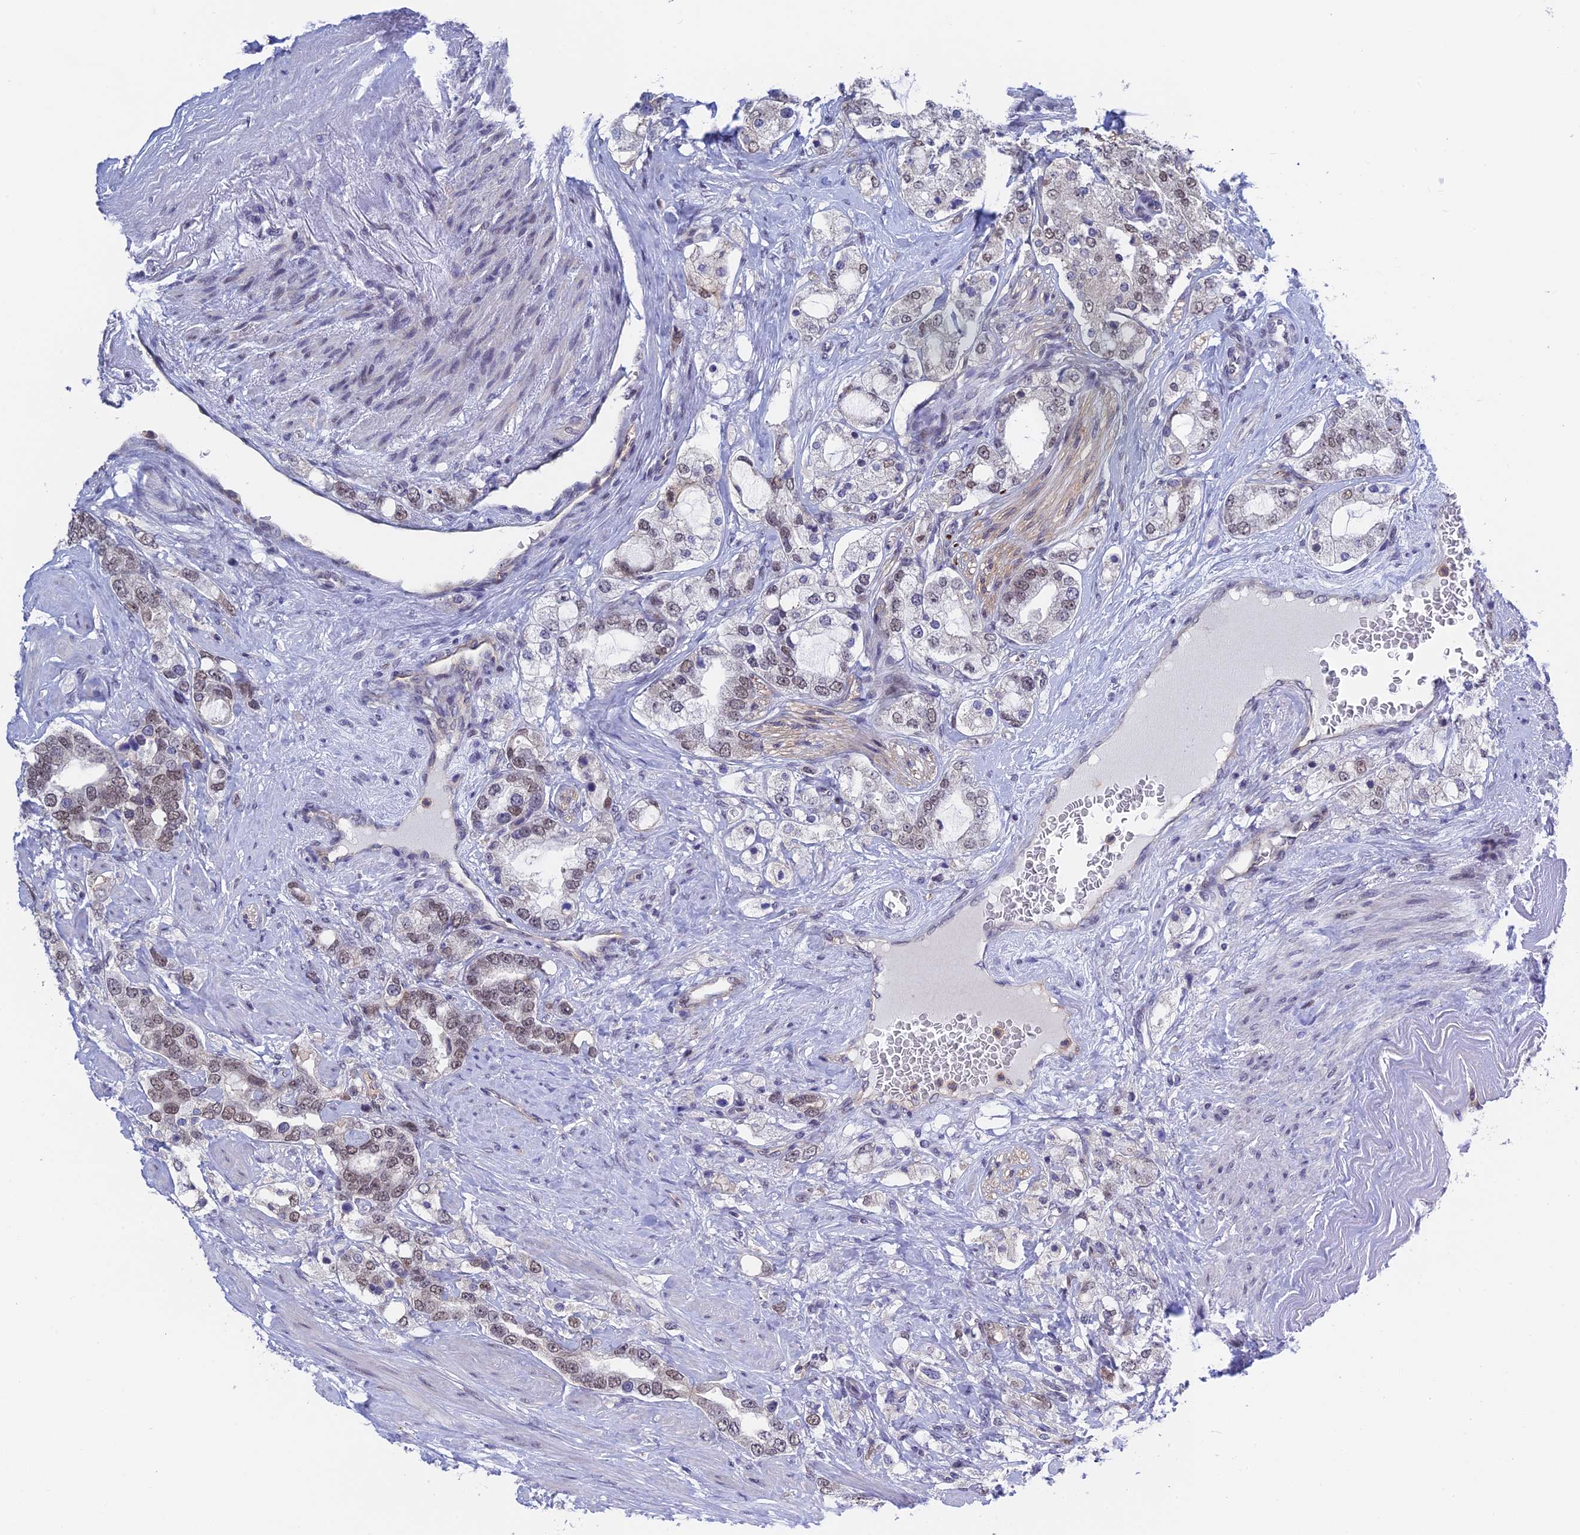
{"staining": {"intensity": "weak", "quantity": "25%-75%", "location": "nuclear"}, "tissue": "prostate cancer", "cell_type": "Tumor cells", "image_type": "cancer", "snomed": [{"axis": "morphology", "description": "Adenocarcinoma, High grade"}, {"axis": "topography", "description": "Prostate"}], "caption": "Prostate cancer stained with immunohistochemistry exhibits weak nuclear positivity in about 25%-75% of tumor cells. Nuclei are stained in blue.", "gene": "TCEA1", "patient": {"sex": "male", "age": 64}}